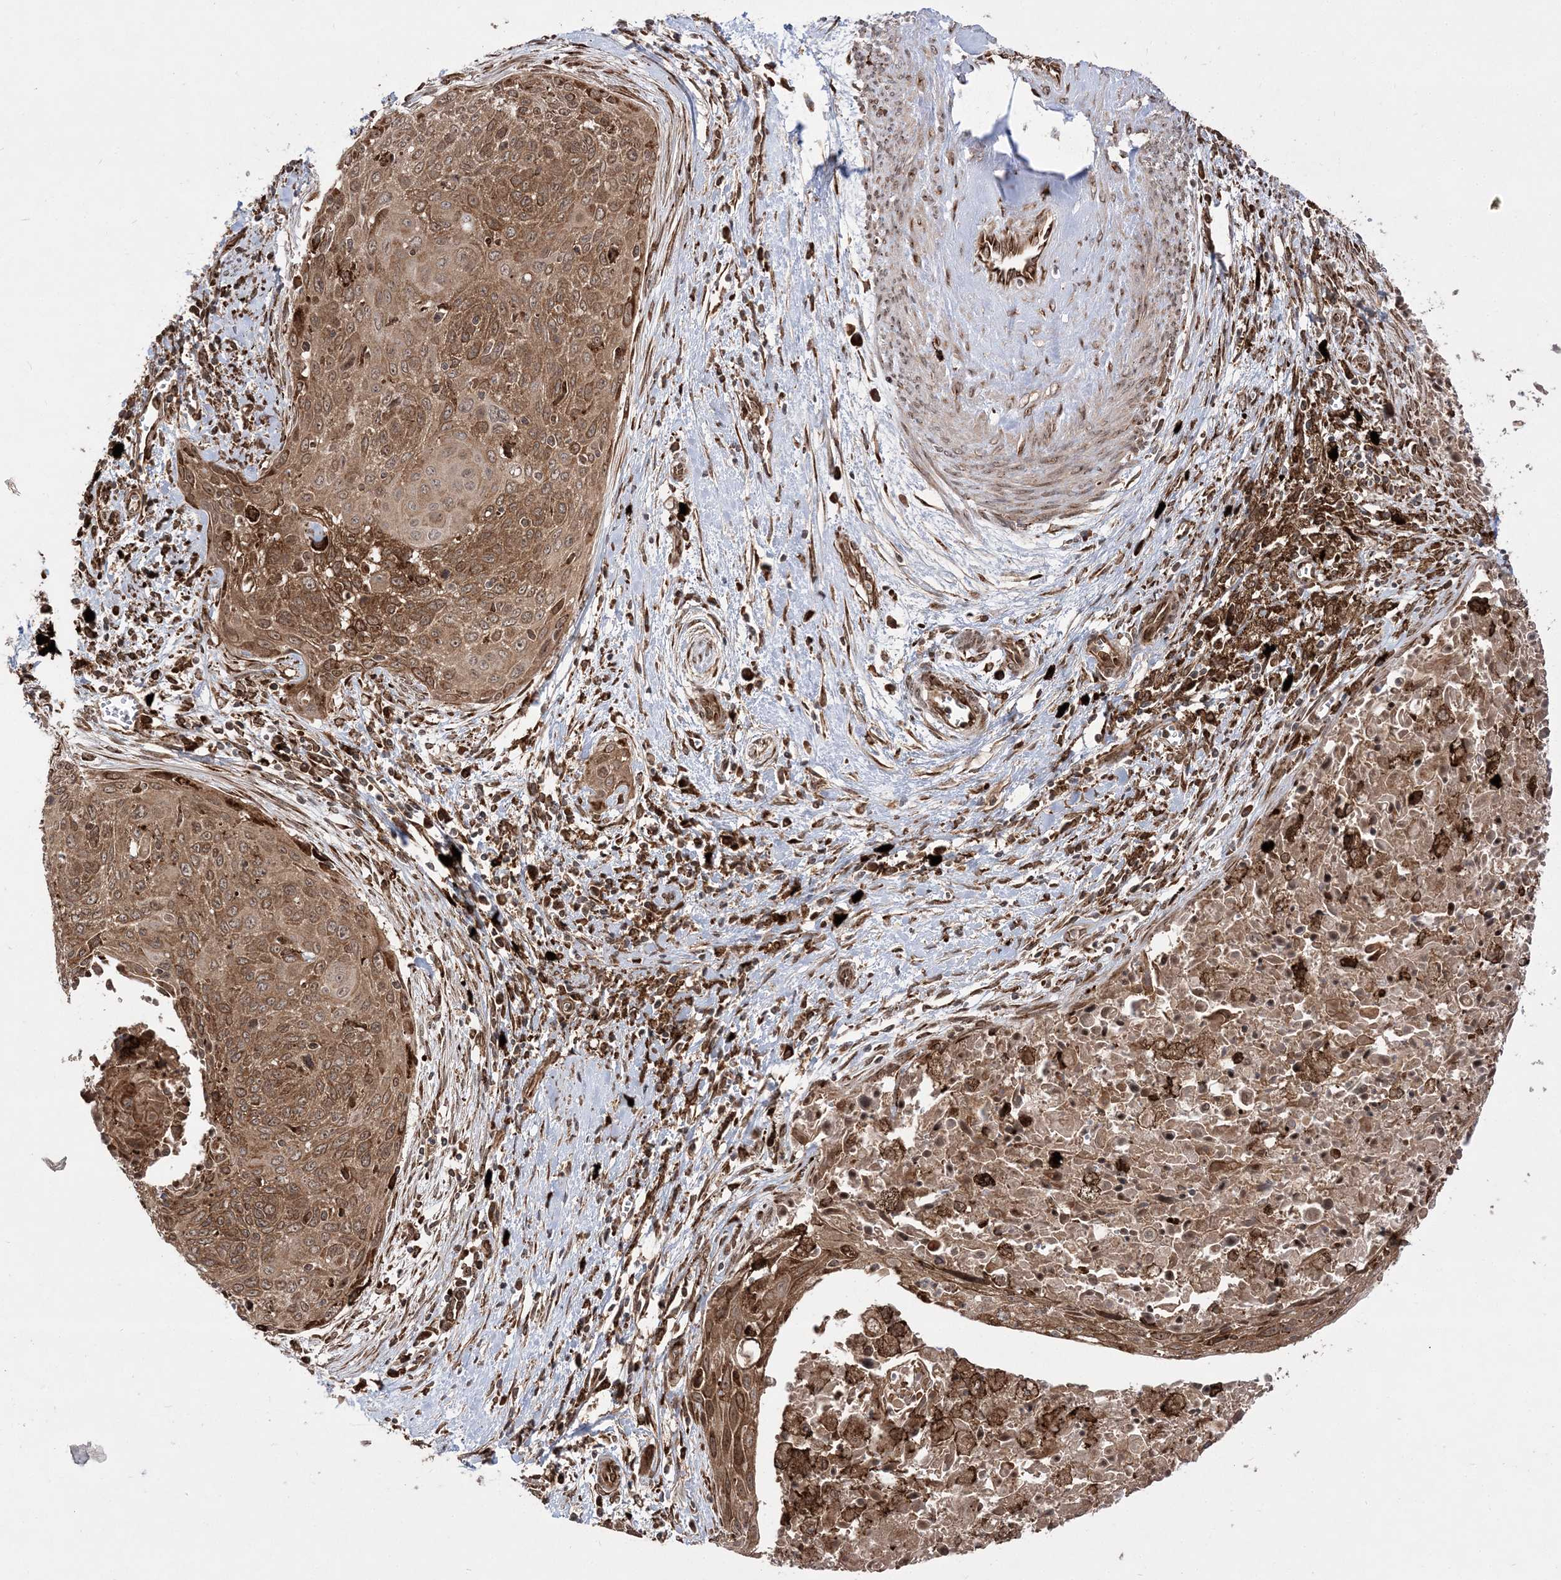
{"staining": {"intensity": "moderate", "quantity": ">75%", "location": "cytoplasmic/membranous,nuclear"}, "tissue": "cervical cancer", "cell_type": "Tumor cells", "image_type": "cancer", "snomed": [{"axis": "morphology", "description": "Squamous cell carcinoma, NOS"}, {"axis": "topography", "description": "Cervix"}], "caption": "Protein expression analysis of cervical cancer (squamous cell carcinoma) exhibits moderate cytoplasmic/membranous and nuclear staining in approximately >75% of tumor cells. The staining was performed using DAB, with brown indicating positive protein expression. Nuclei are stained blue with hematoxylin.", "gene": "EPC2", "patient": {"sex": "female", "age": 55}}